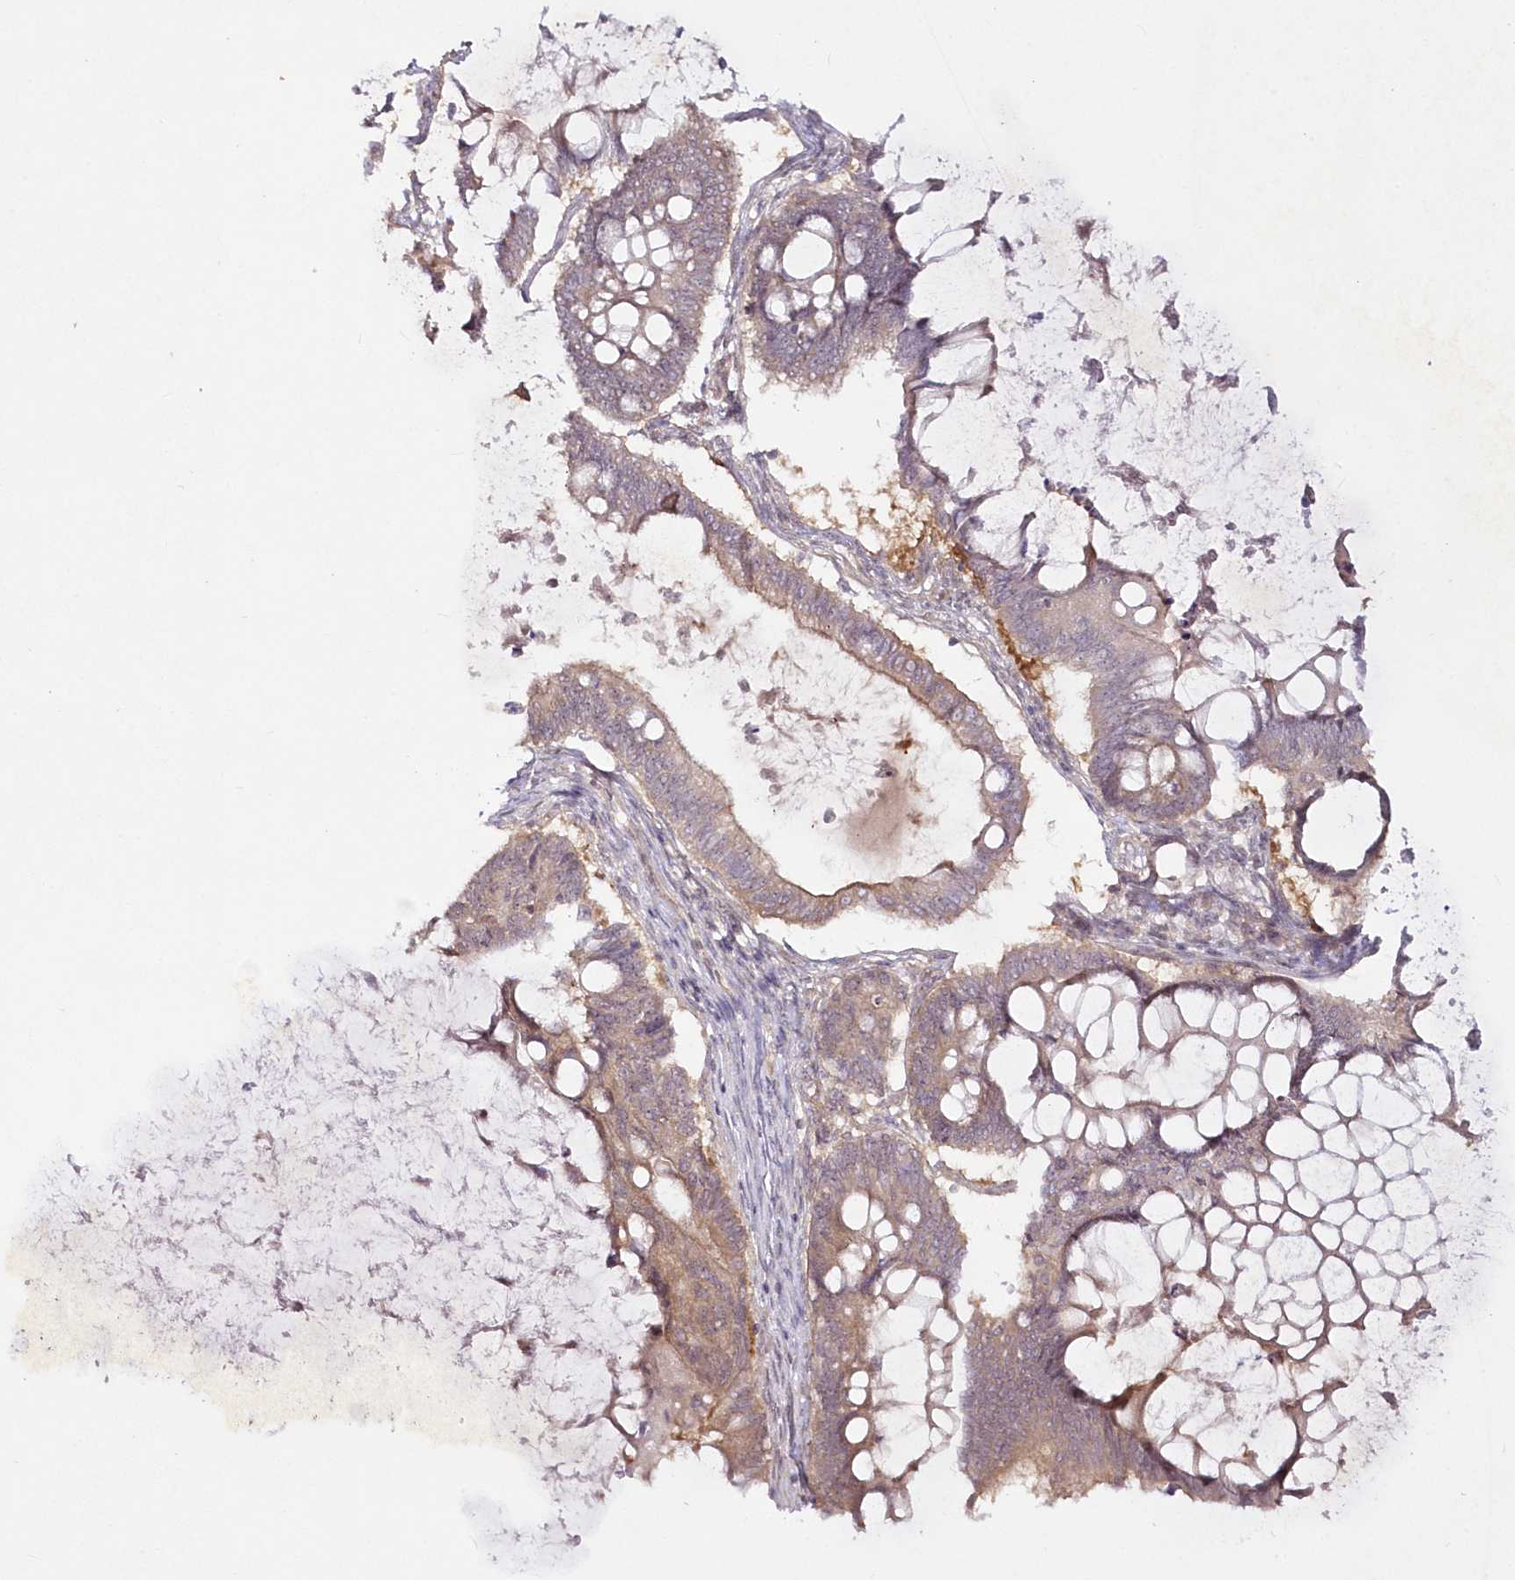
{"staining": {"intensity": "weak", "quantity": "<25%", "location": "cytoplasmic/membranous"}, "tissue": "ovarian cancer", "cell_type": "Tumor cells", "image_type": "cancer", "snomed": [{"axis": "morphology", "description": "Cystadenocarcinoma, mucinous, NOS"}, {"axis": "topography", "description": "Ovary"}], "caption": "DAB (3,3'-diaminobenzidine) immunohistochemical staining of ovarian cancer shows no significant staining in tumor cells.", "gene": "IPMK", "patient": {"sex": "female", "age": 61}}